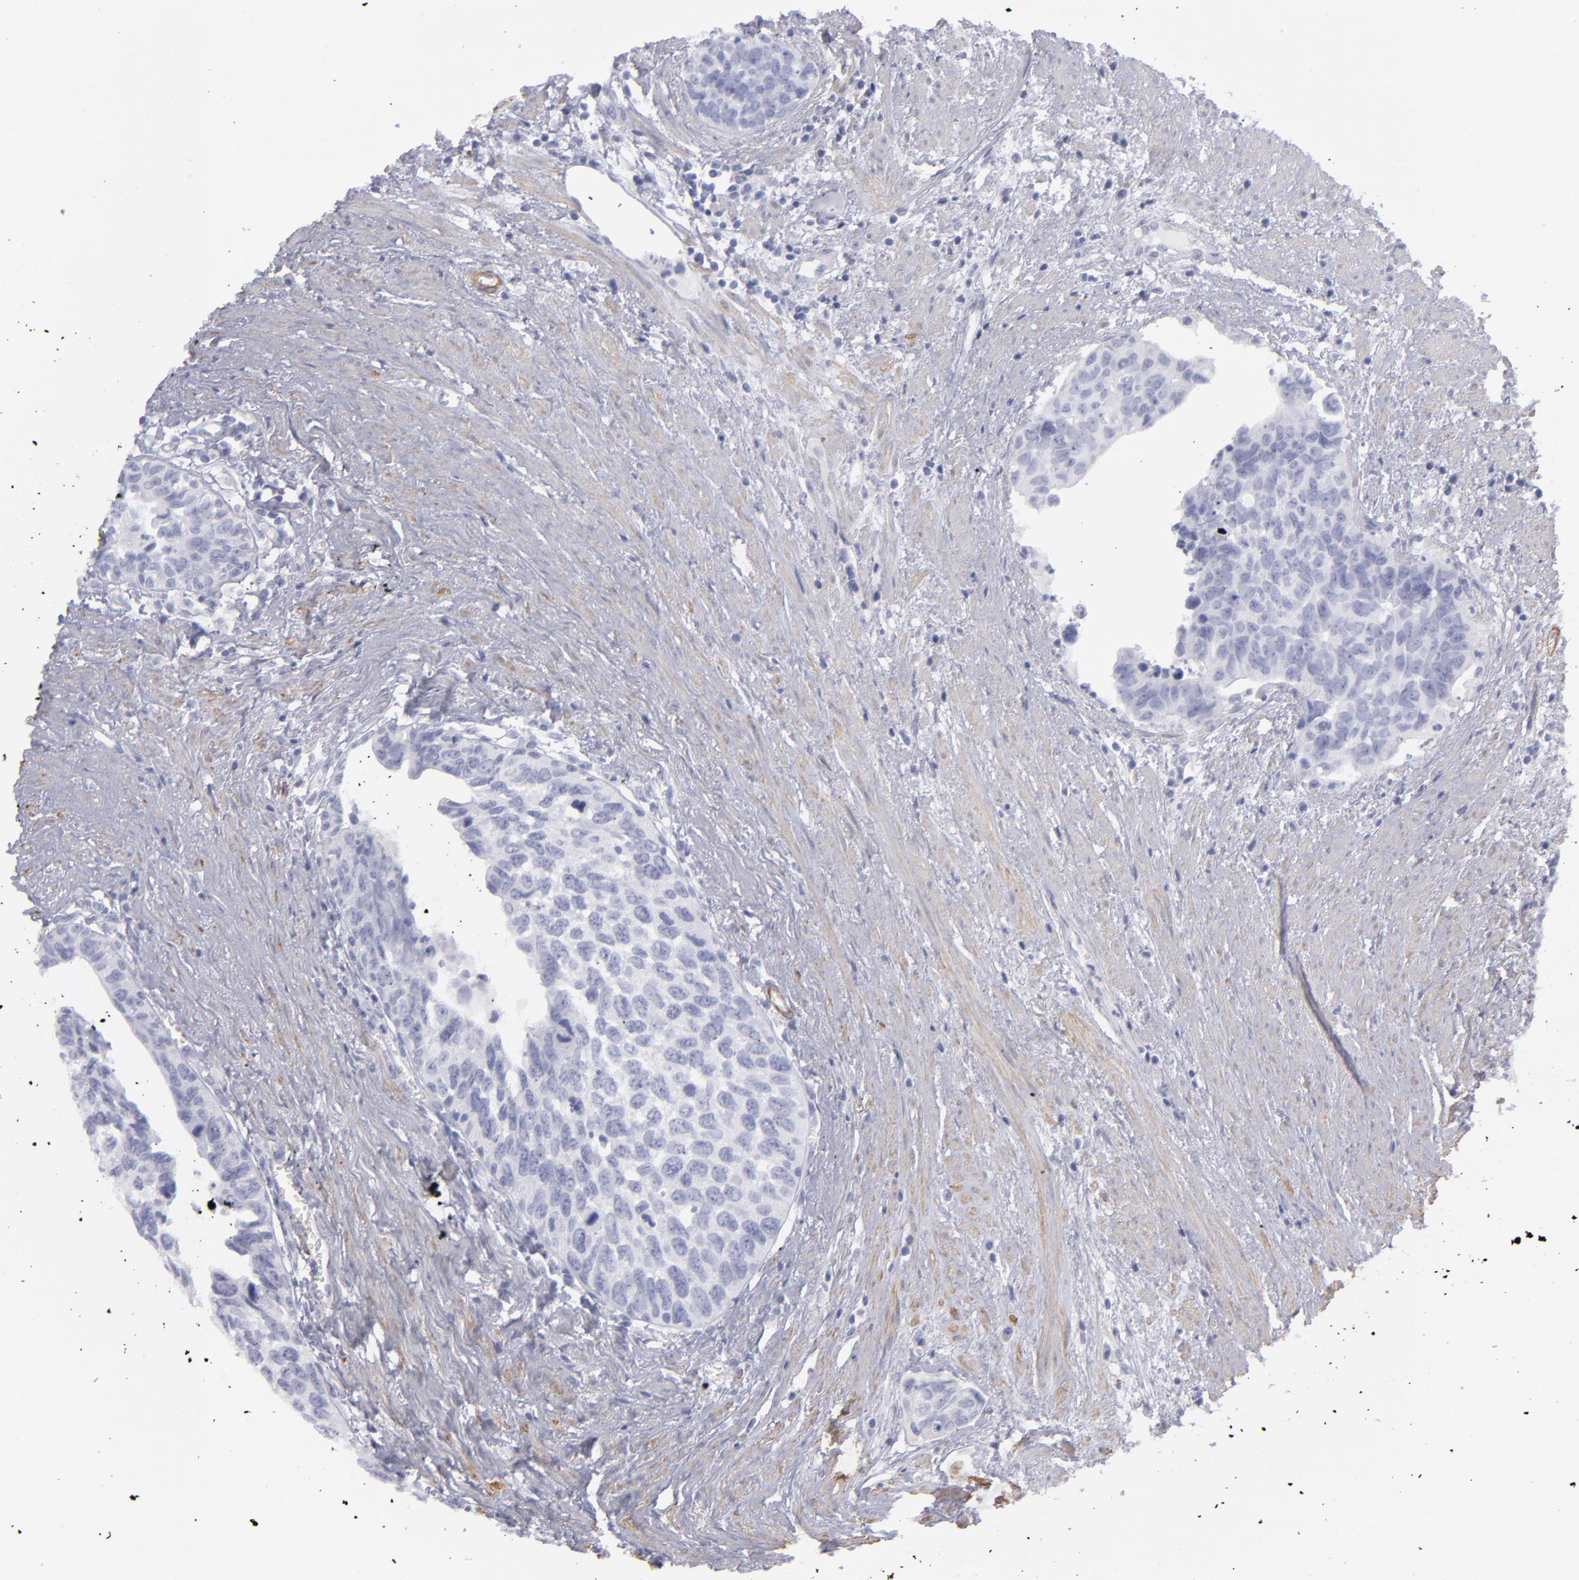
{"staining": {"intensity": "negative", "quantity": "none", "location": "none"}, "tissue": "urothelial cancer", "cell_type": "Tumor cells", "image_type": "cancer", "snomed": [{"axis": "morphology", "description": "Urothelial carcinoma, High grade"}, {"axis": "topography", "description": "Urinary bladder"}], "caption": "This is a photomicrograph of immunohistochemistry staining of urothelial cancer, which shows no staining in tumor cells. (Brightfield microscopy of DAB (3,3'-diaminobenzidine) IHC at high magnification).", "gene": "MYH11", "patient": {"sex": "male", "age": 81}}